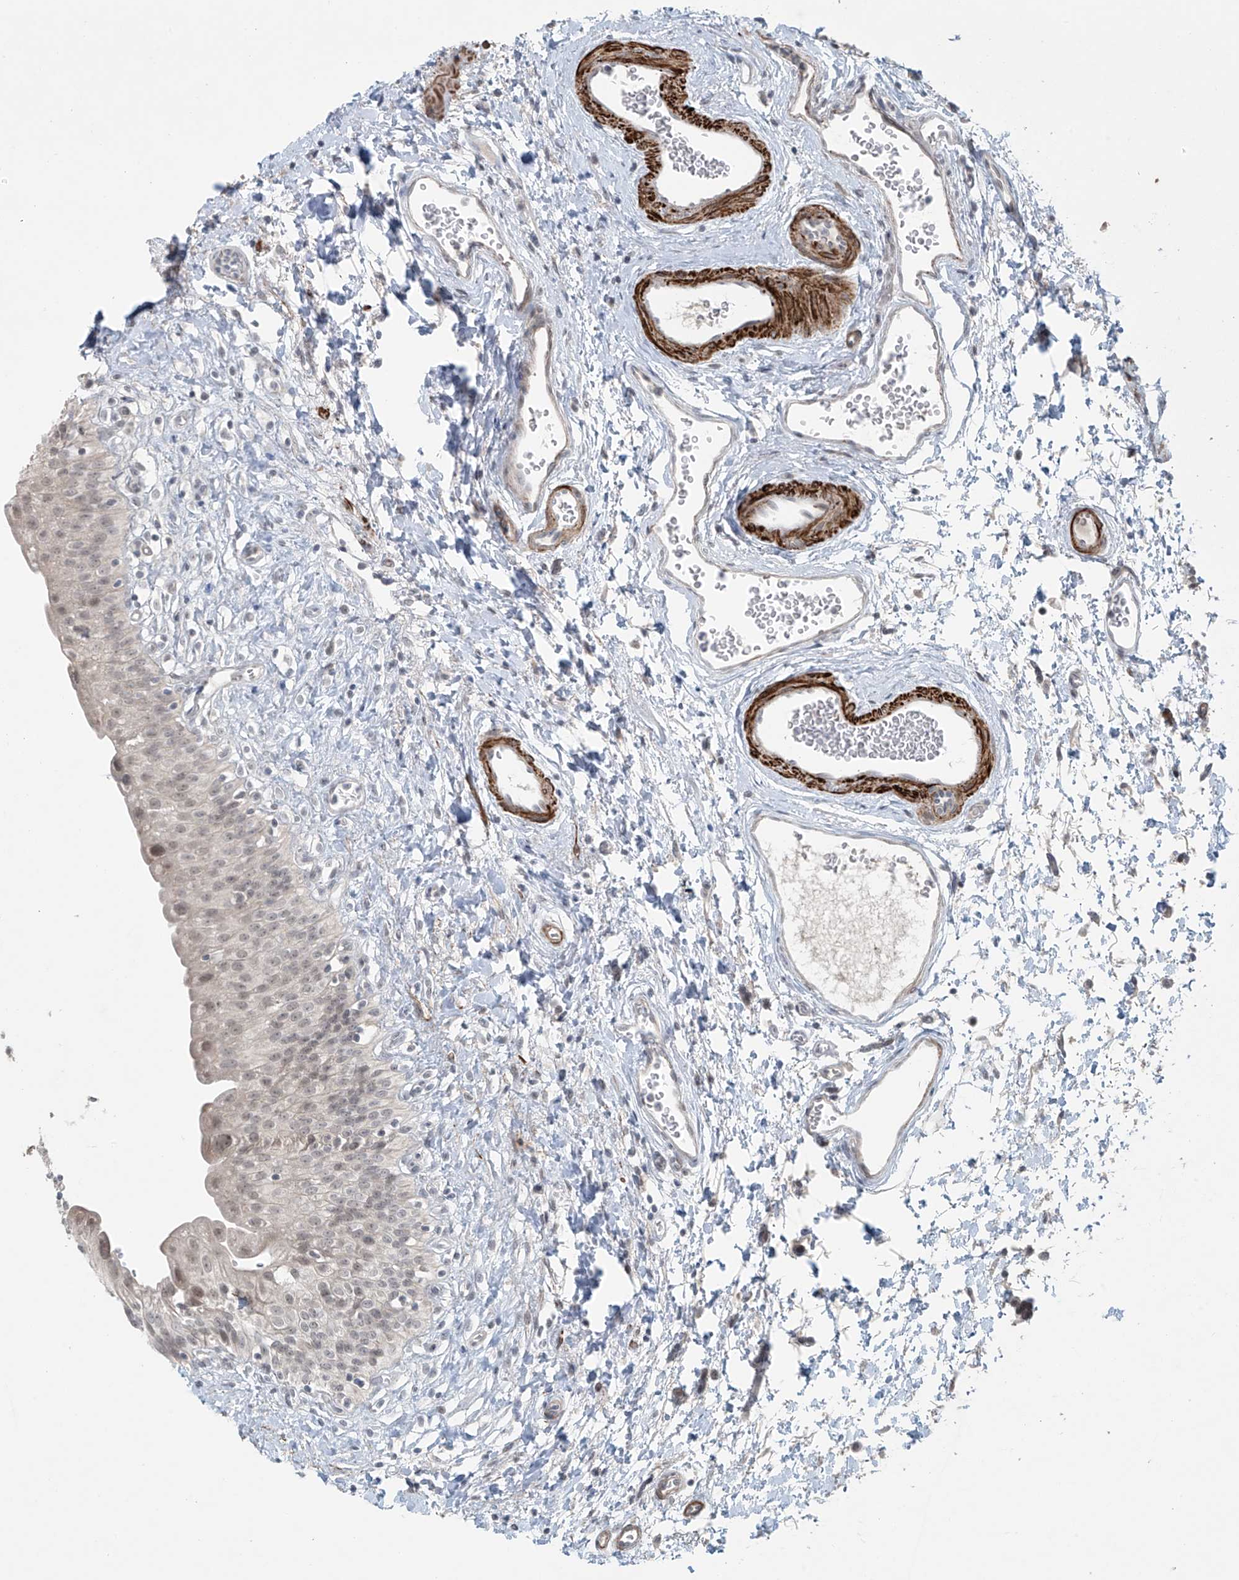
{"staining": {"intensity": "negative", "quantity": "none", "location": "none"}, "tissue": "urinary bladder", "cell_type": "Urothelial cells", "image_type": "normal", "snomed": [{"axis": "morphology", "description": "Normal tissue, NOS"}, {"axis": "topography", "description": "Urinary bladder"}], "caption": "Protein analysis of normal urinary bladder displays no significant expression in urothelial cells.", "gene": "RASGEF1A", "patient": {"sex": "male", "age": 51}}